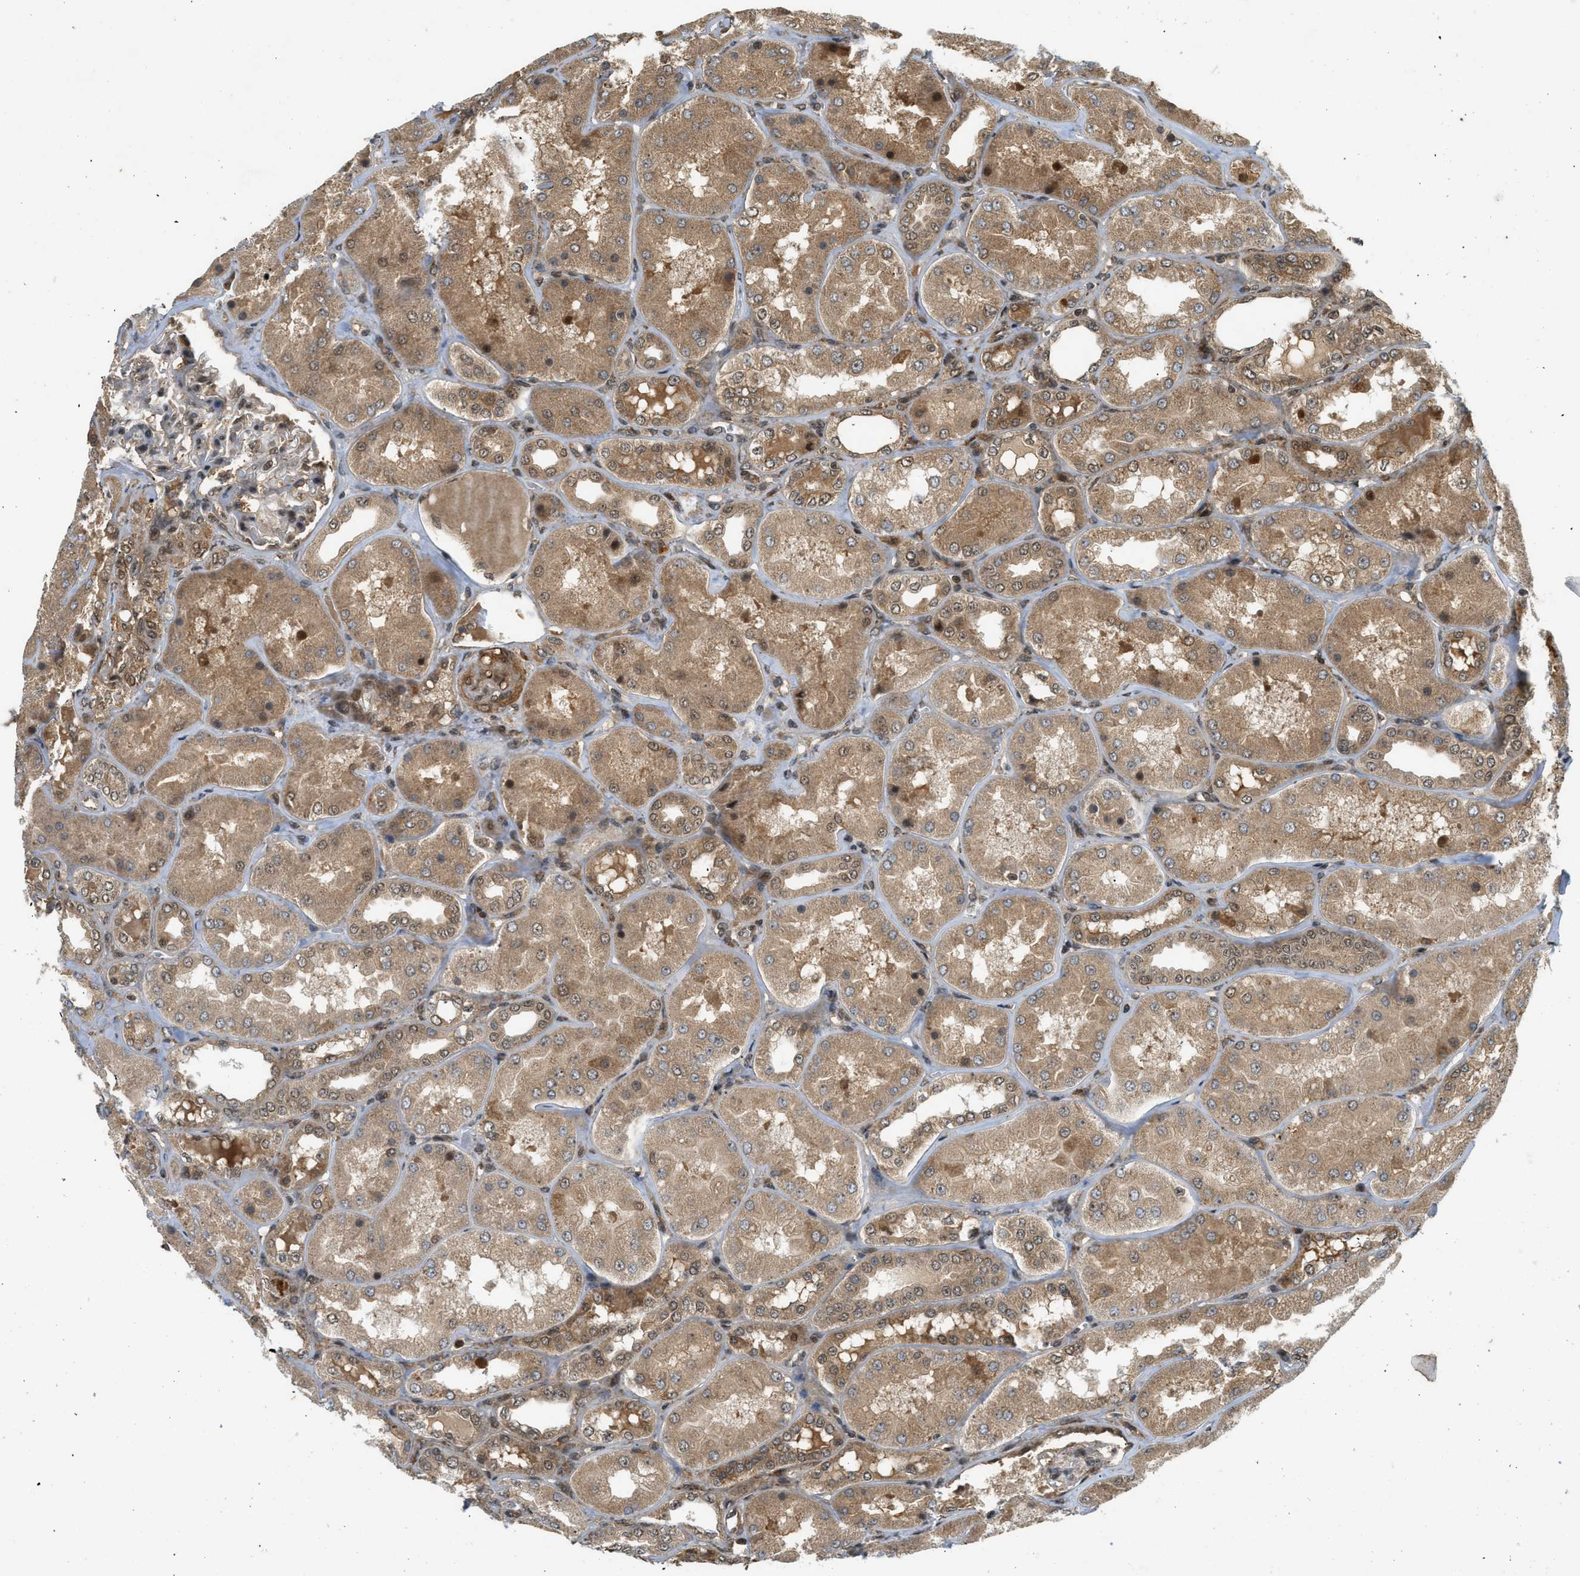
{"staining": {"intensity": "moderate", "quantity": "25%-75%", "location": "cytoplasmic/membranous,nuclear"}, "tissue": "kidney", "cell_type": "Cells in glomeruli", "image_type": "normal", "snomed": [{"axis": "morphology", "description": "Normal tissue, NOS"}, {"axis": "topography", "description": "Kidney"}], "caption": "DAB immunohistochemical staining of unremarkable human kidney shows moderate cytoplasmic/membranous,nuclear protein positivity in approximately 25%-75% of cells in glomeruli. The protein is stained brown, and the nuclei are stained in blue (DAB IHC with brightfield microscopy, high magnification).", "gene": "EIF2AK3", "patient": {"sex": "female", "age": 56}}